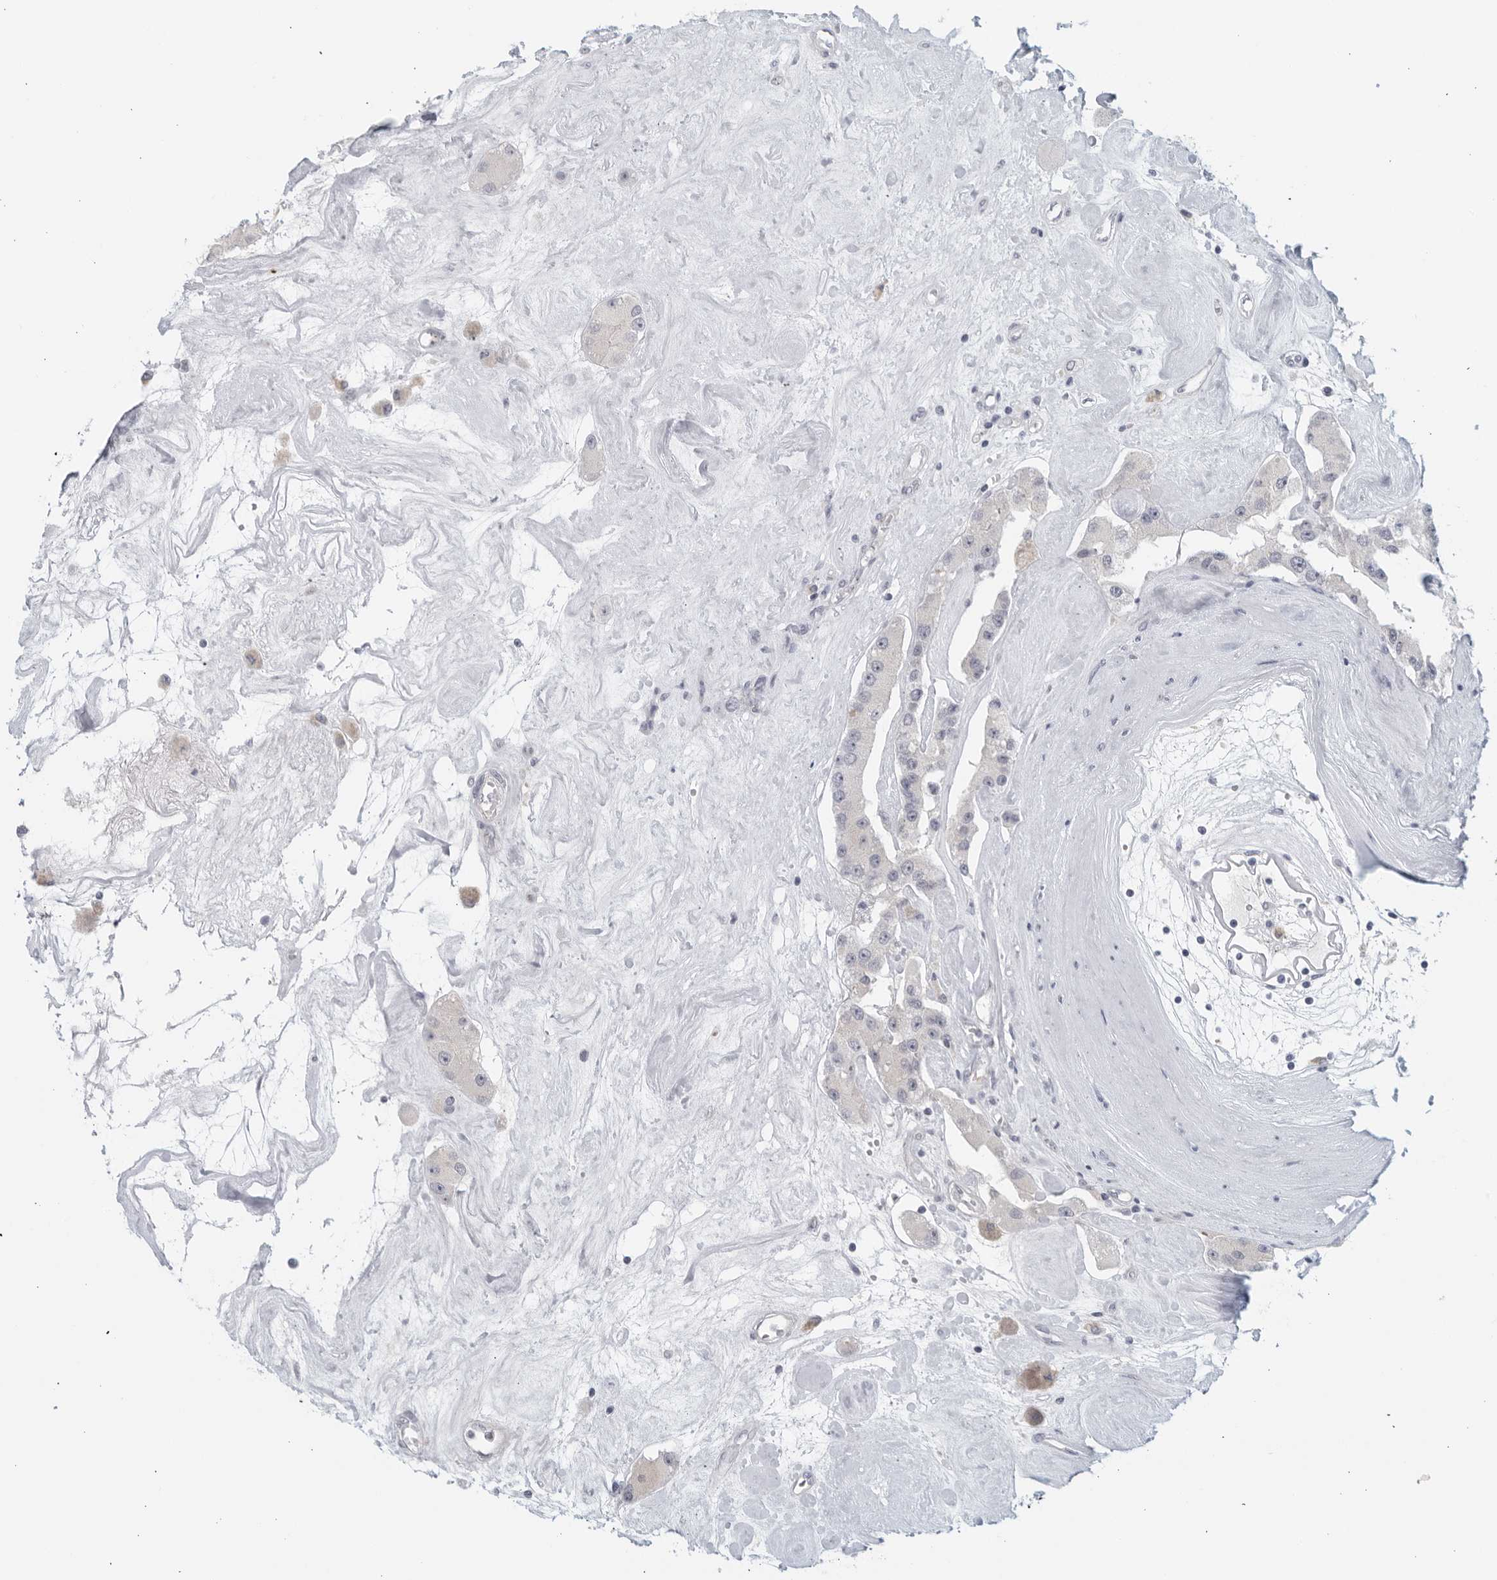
{"staining": {"intensity": "negative", "quantity": "none", "location": "none"}, "tissue": "carcinoid", "cell_type": "Tumor cells", "image_type": "cancer", "snomed": [{"axis": "morphology", "description": "Carcinoid, malignant, NOS"}, {"axis": "topography", "description": "Pancreas"}], "caption": "Immunohistochemical staining of carcinoid displays no significant positivity in tumor cells.", "gene": "MATN1", "patient": {"sex": "male", "age": 41}}